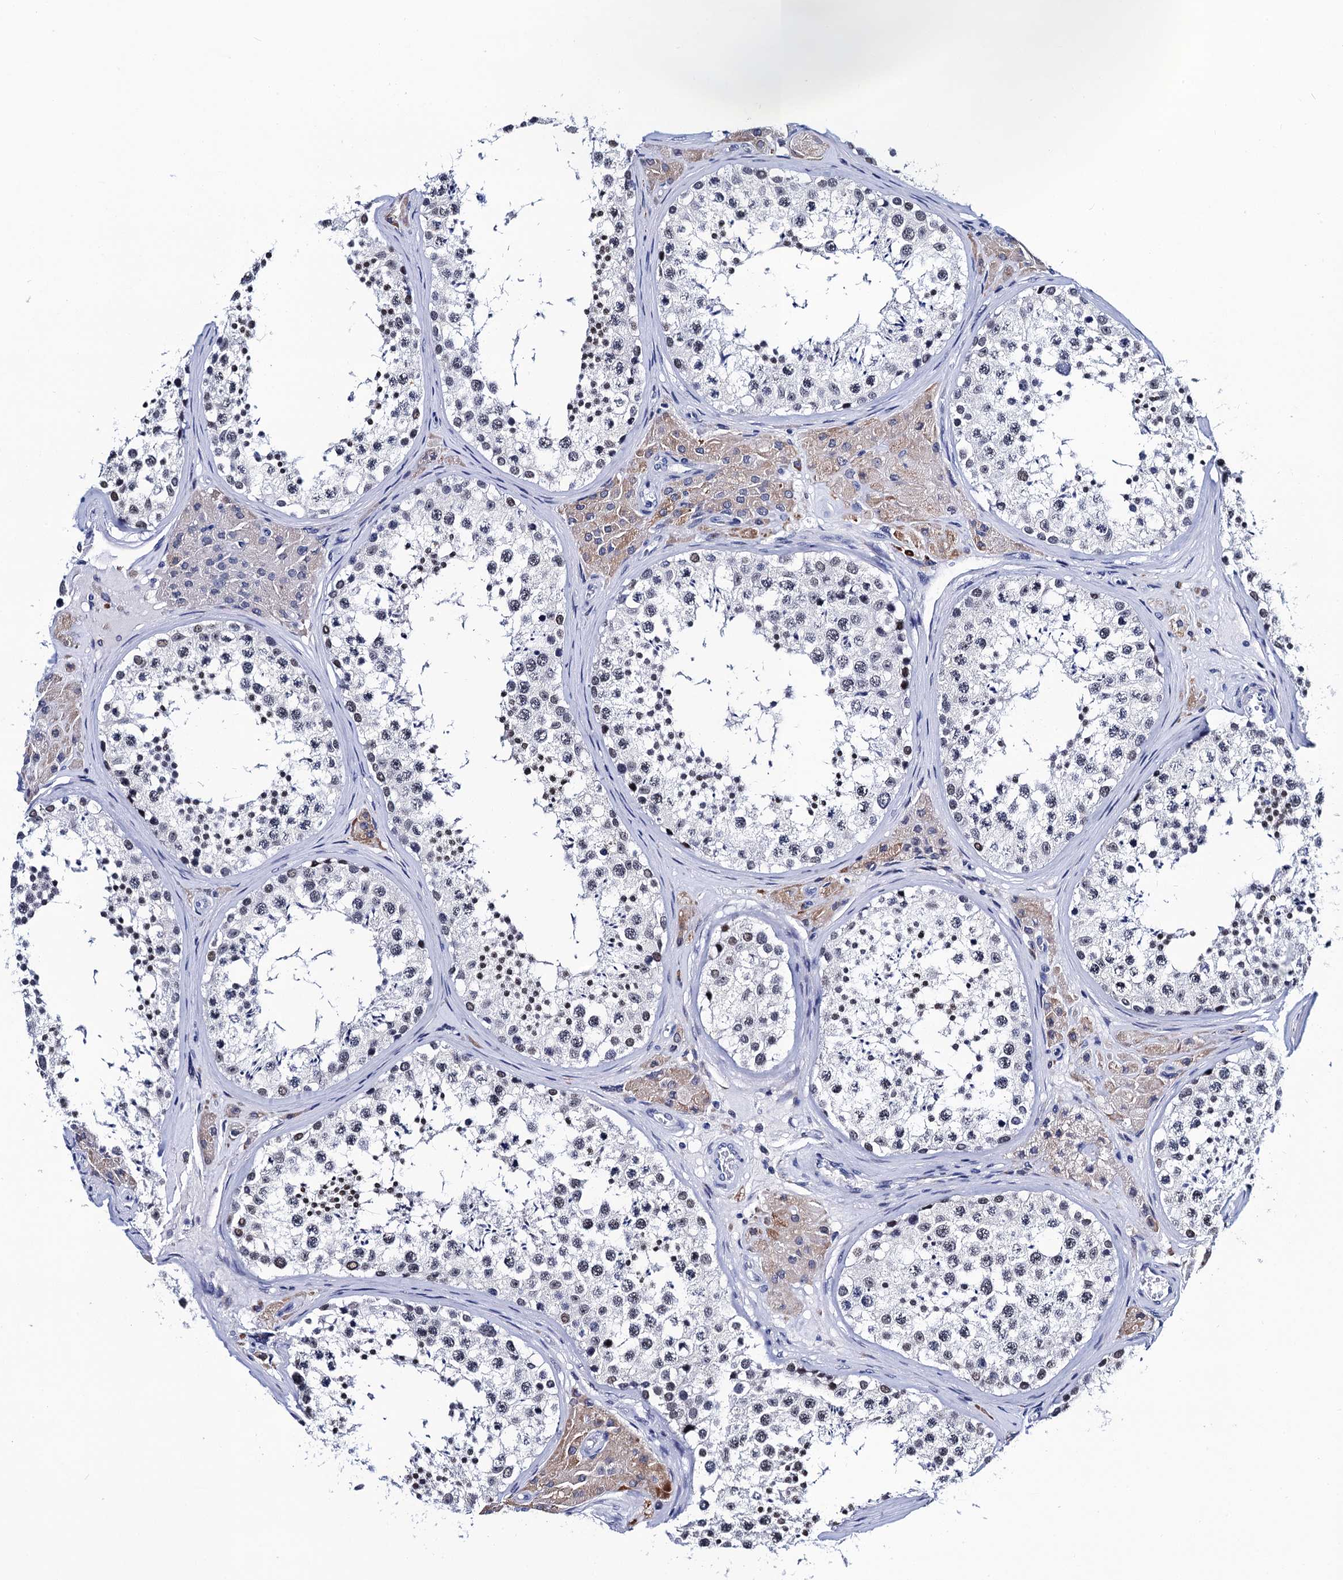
{"staining": {"intensity": "weak", "quantity": "25%-75%", "location": "nuclear"}, "tissue": "testis", "cell_type": "Cells in seminiferous ducts", "image_type": "normal", "snomed": [{"axis": "morphology", "description": "Normal tissue, NOS"}, {"axis": "topography", "description": "Testis"}], "caption": "Unremarkable testis was stained to show a protein in brown. There is low levels of weak nuclear positivity in approximately 25%-75% of cells in seminiferous ducts. The protein of interest is stained brown, and the nuclei are stained in blue (DAB IHC with brightfield microscopy, high magnification).", "gene": "SLC7A10", "patient": {"sex": "male", "age": 46}}